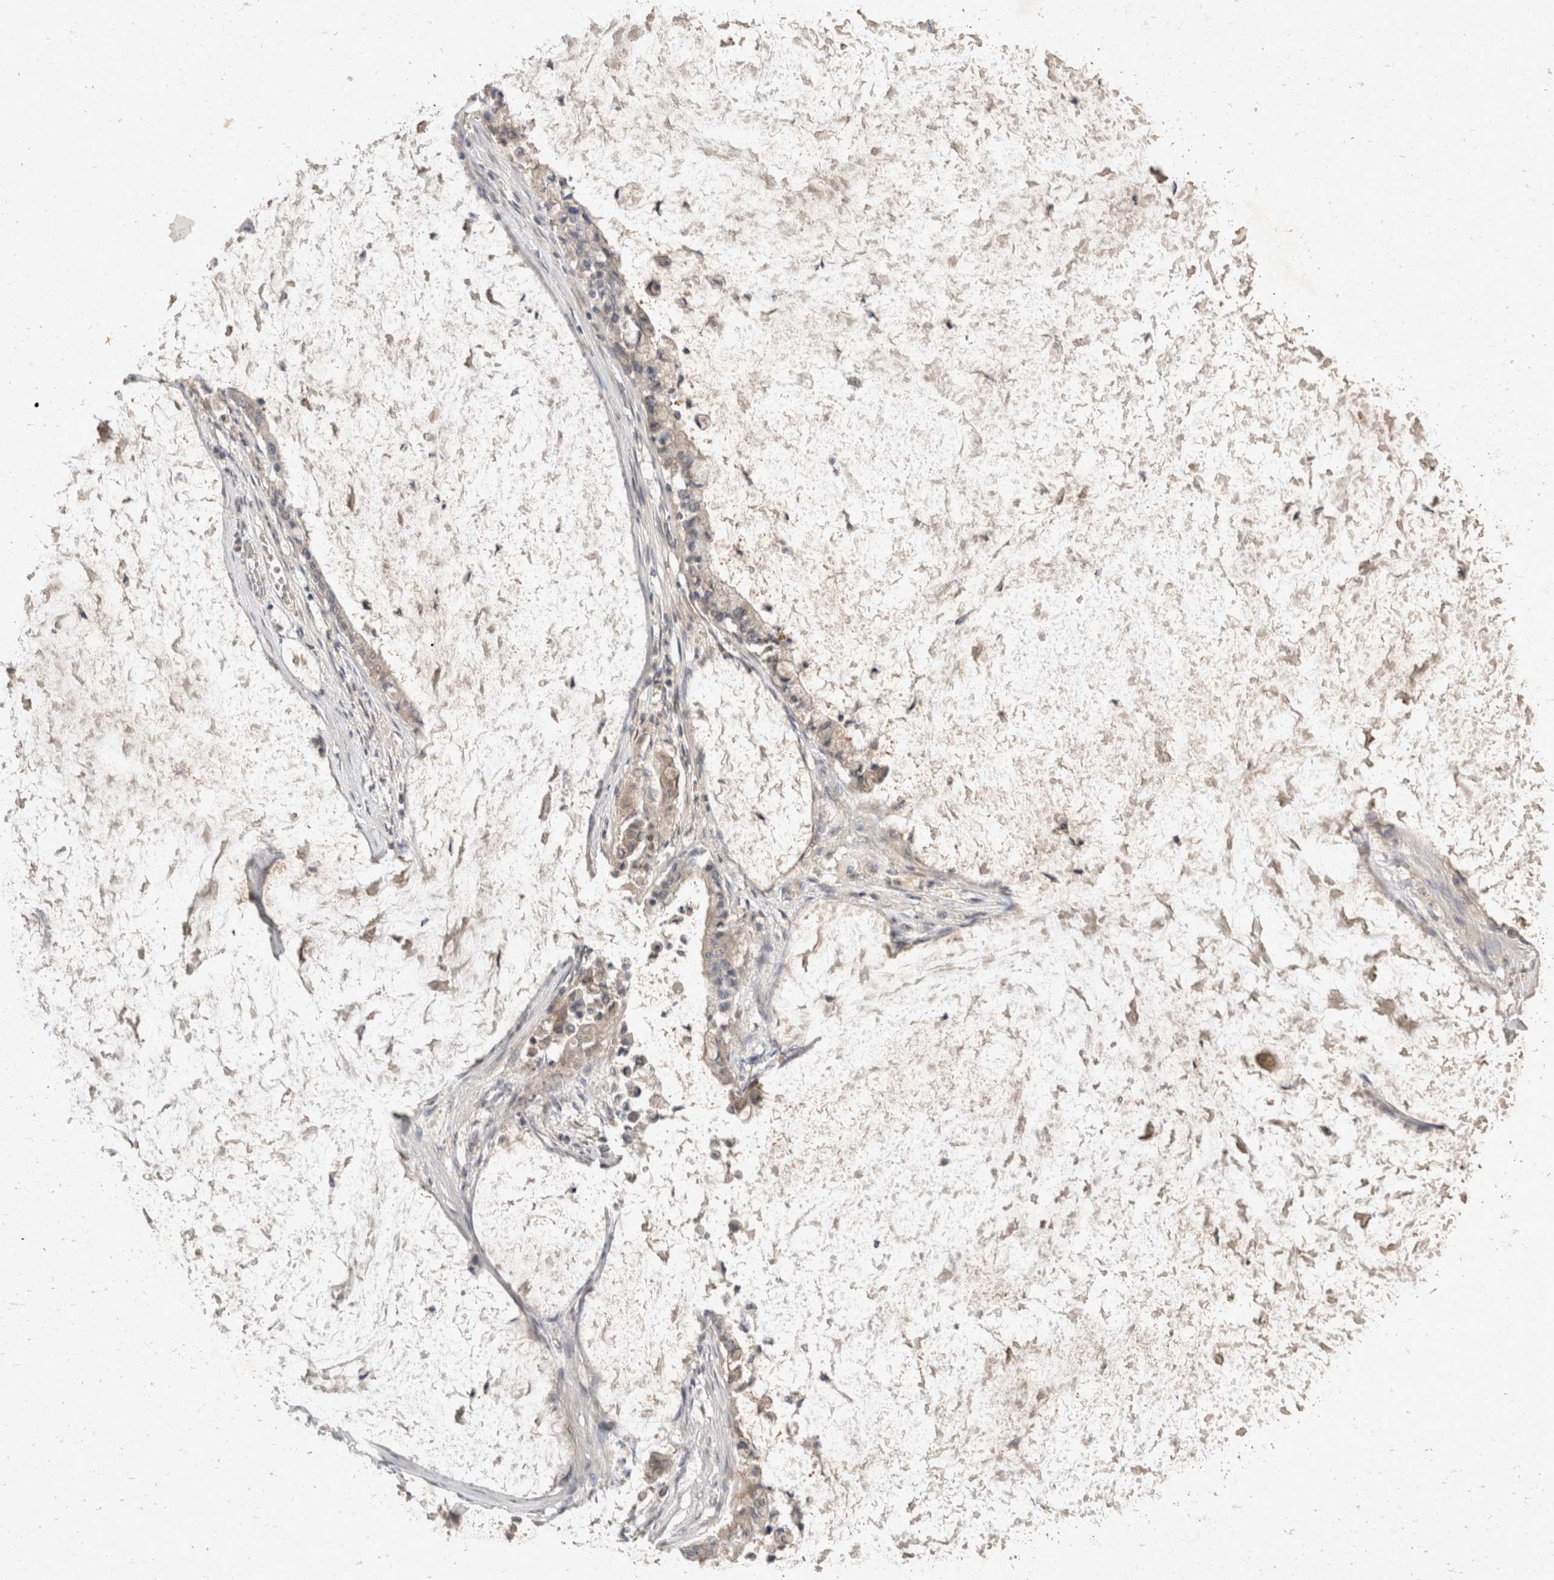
{"staining": {"intensity": "negative", "quantity": "none", "location": "none"}, "tissue": "pancreatic cancer", "cell_type": "Tumor cells", "image_type": "cancer", "snomed": [{"axis": "morphology", "description": "Adenocarcinoma, NOS"}, {"axis": "topography", "description": "Pancreas"}], "caption": "Tumor cells show no significant protein staining in pancreatic adenocarcinoma.", "gene": "TOM1L2", "patient": {"sex": "male", "age": 41}}